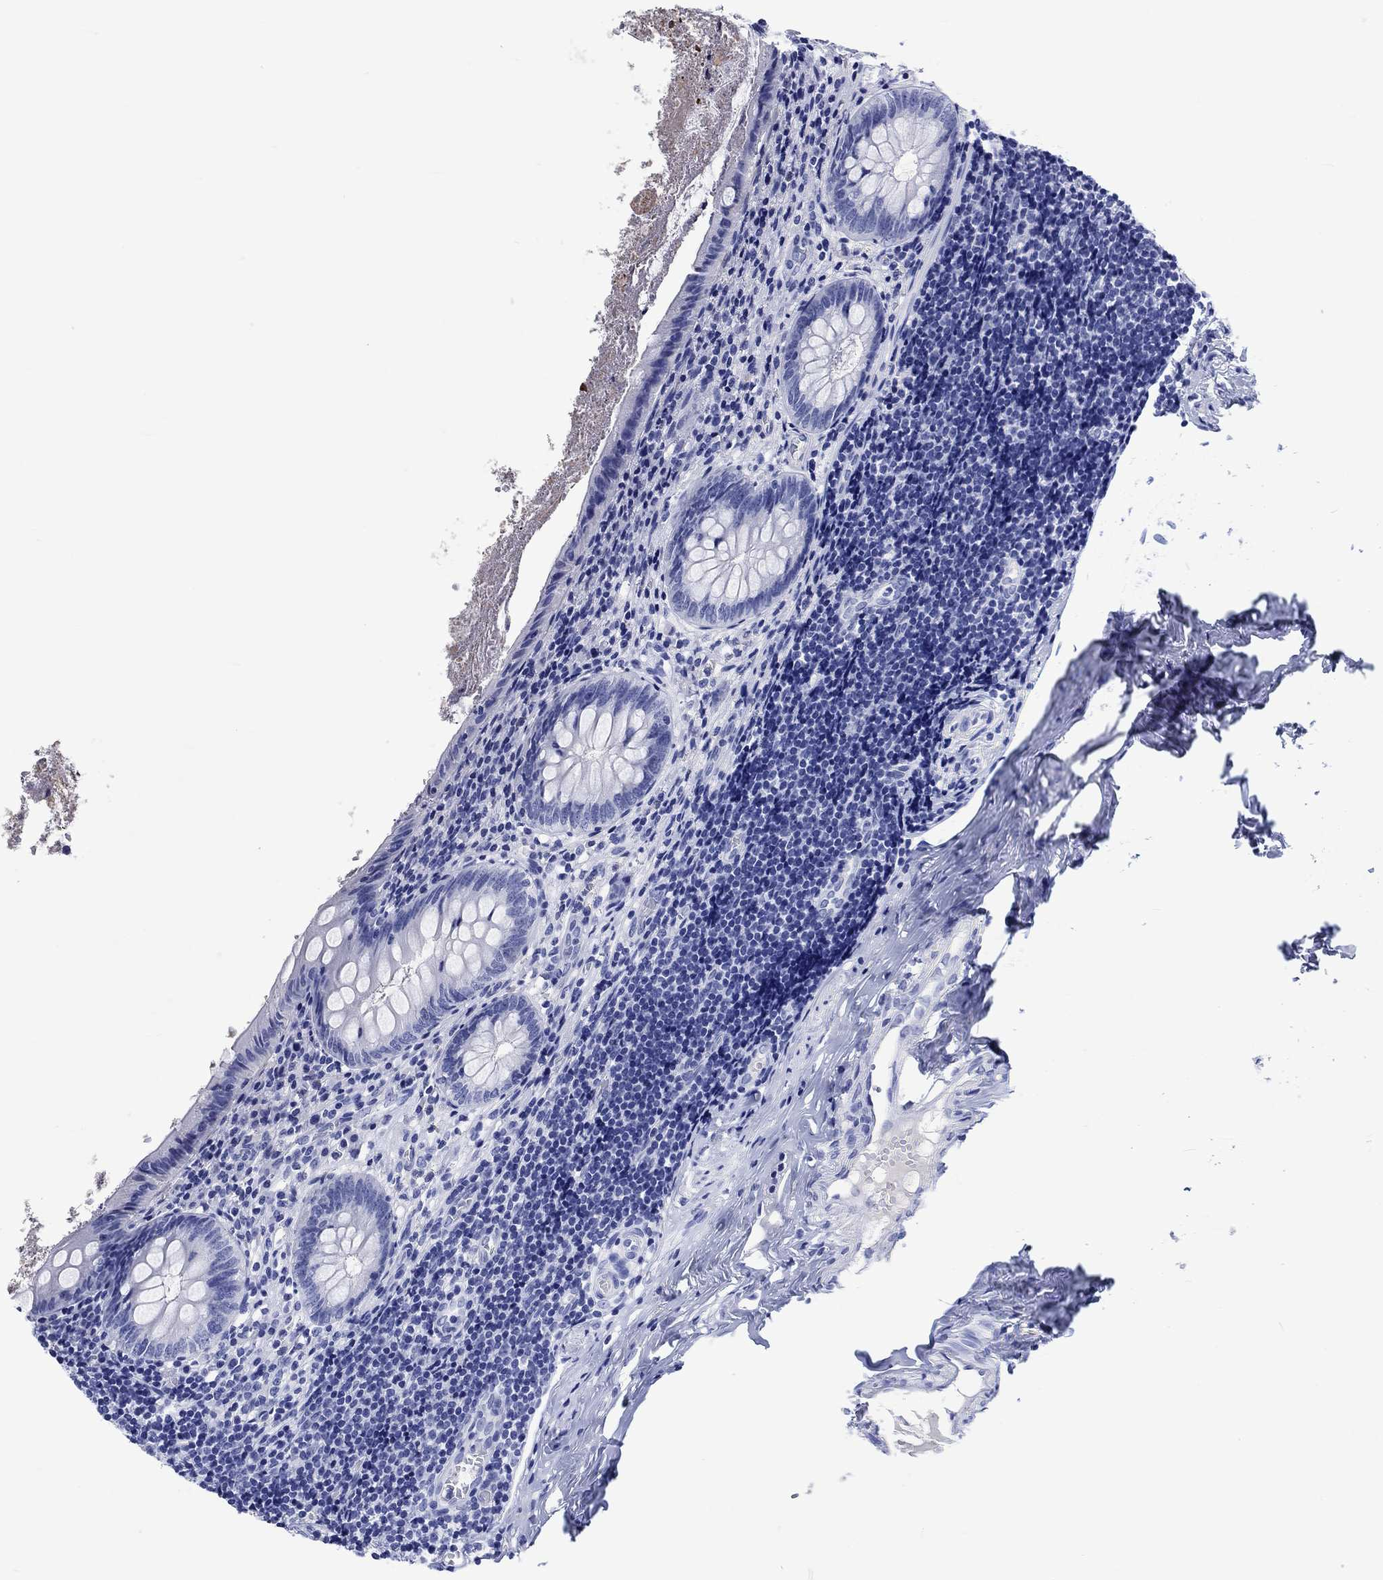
{"staining": {"intensity": "negative", "quantity": "none", "location": "none"}, "tissue": "appendix", "cell_type": "Glandular cells", "image_type": "normal", "snomed": [{"axis": "morphology", "description": "Normal tissue, NOS"}, {"axis": "topography", "description": "Appendix"}], "caption": "Immunohistochemistry micrograph of unremarkable appendix: human appendix stained with DAB demonstrates no significant protein expression in glandular cells. (DAB immunohistochemistry with hematoxylin counter stain).", "gene": "CACNG3", "patient": {"sex": "female", "age": 23}}